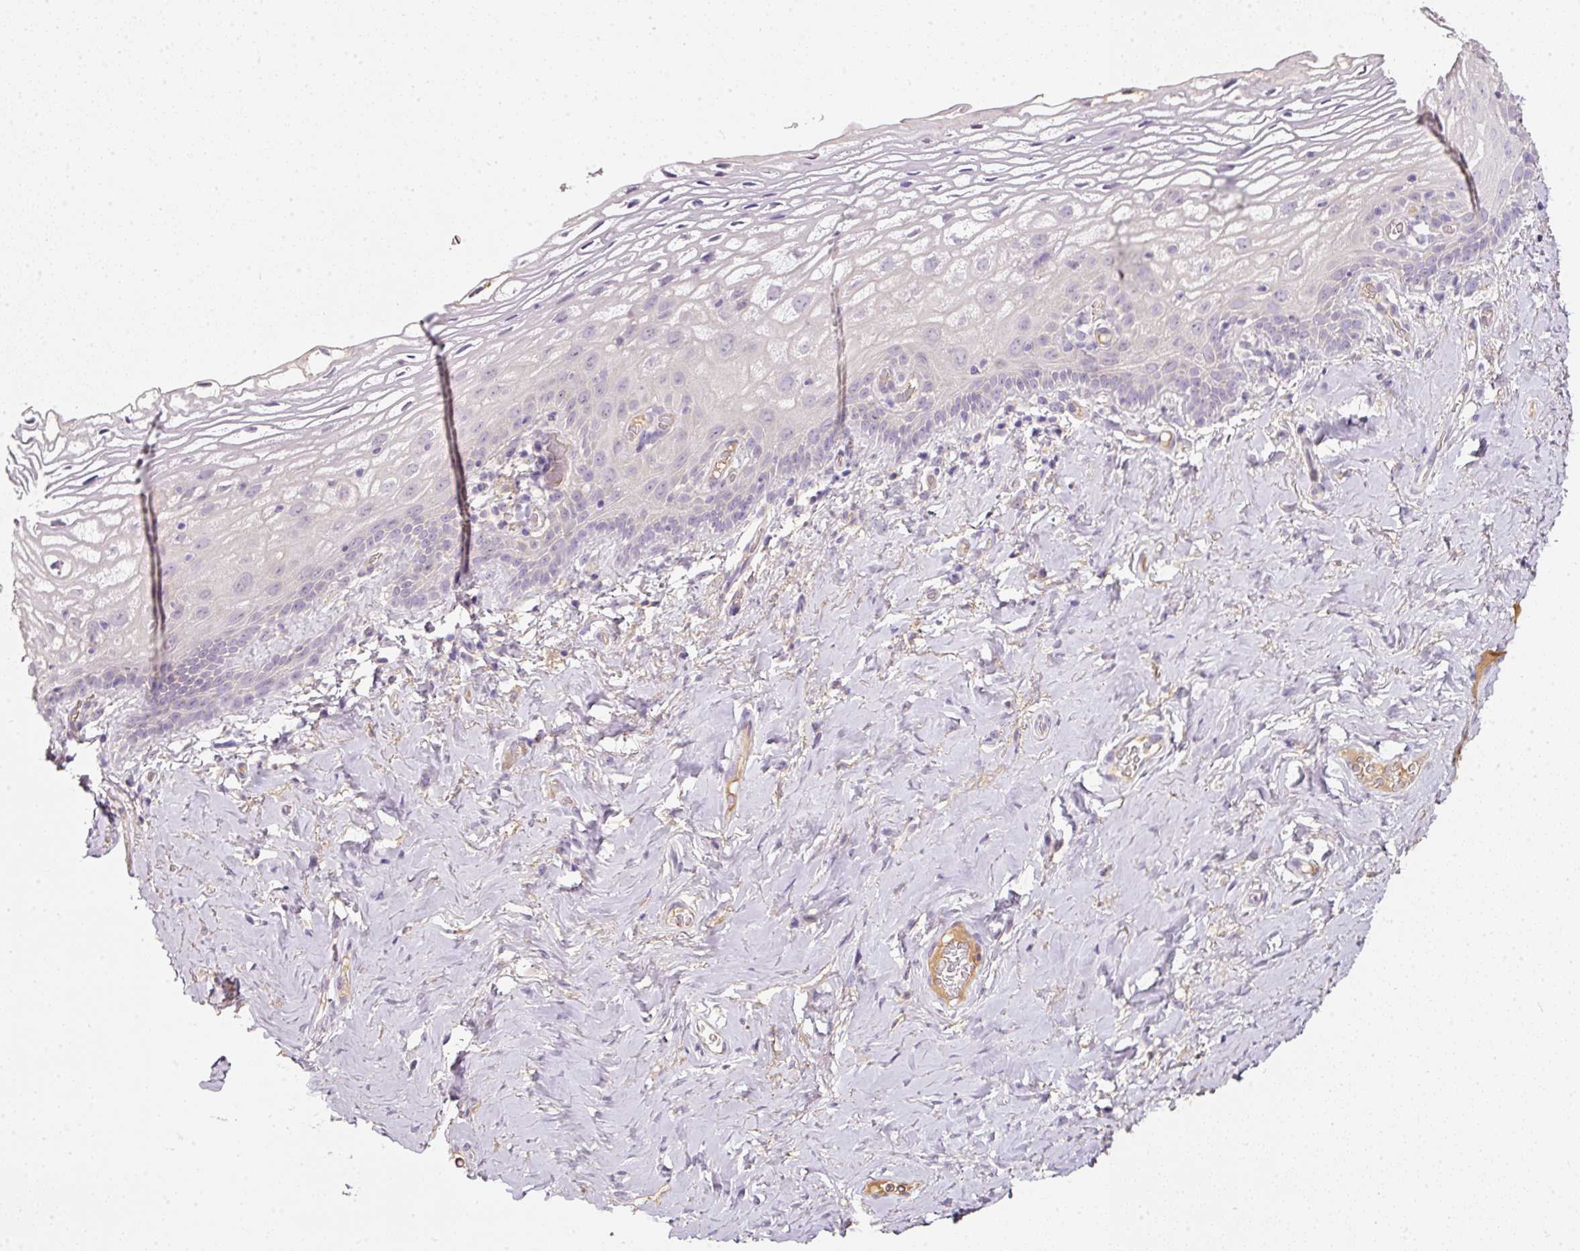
{"staining": {"intensity": "moderate", "quantity": "<25%", "location": "cytoplasmic/membranous"}, "tissue": "vagina", "cell_type": "Squamous epithelial cells", "image_type": "normal", "snomed": [{"axis": "morphology", "description": "Normal tissue, NOS"}, {"axis": "morphology", "description": "Adenocarcinoma, NOS"}, {"axis": "topography", "description": "Rectum"}, {"axis": "topography", "description": "Vagina"}, {"axis": "topography", "description": "Peripheral nerve tissue"}], "caption": "High-power microscopy captured an IHC micrograph of normal vagina, revealing moderate cytoplasmic/membranous expression in about <25% of squamous epithelial cells.", "gene": "TMEM37", "patient": {"sex": "female", "age": 71}}